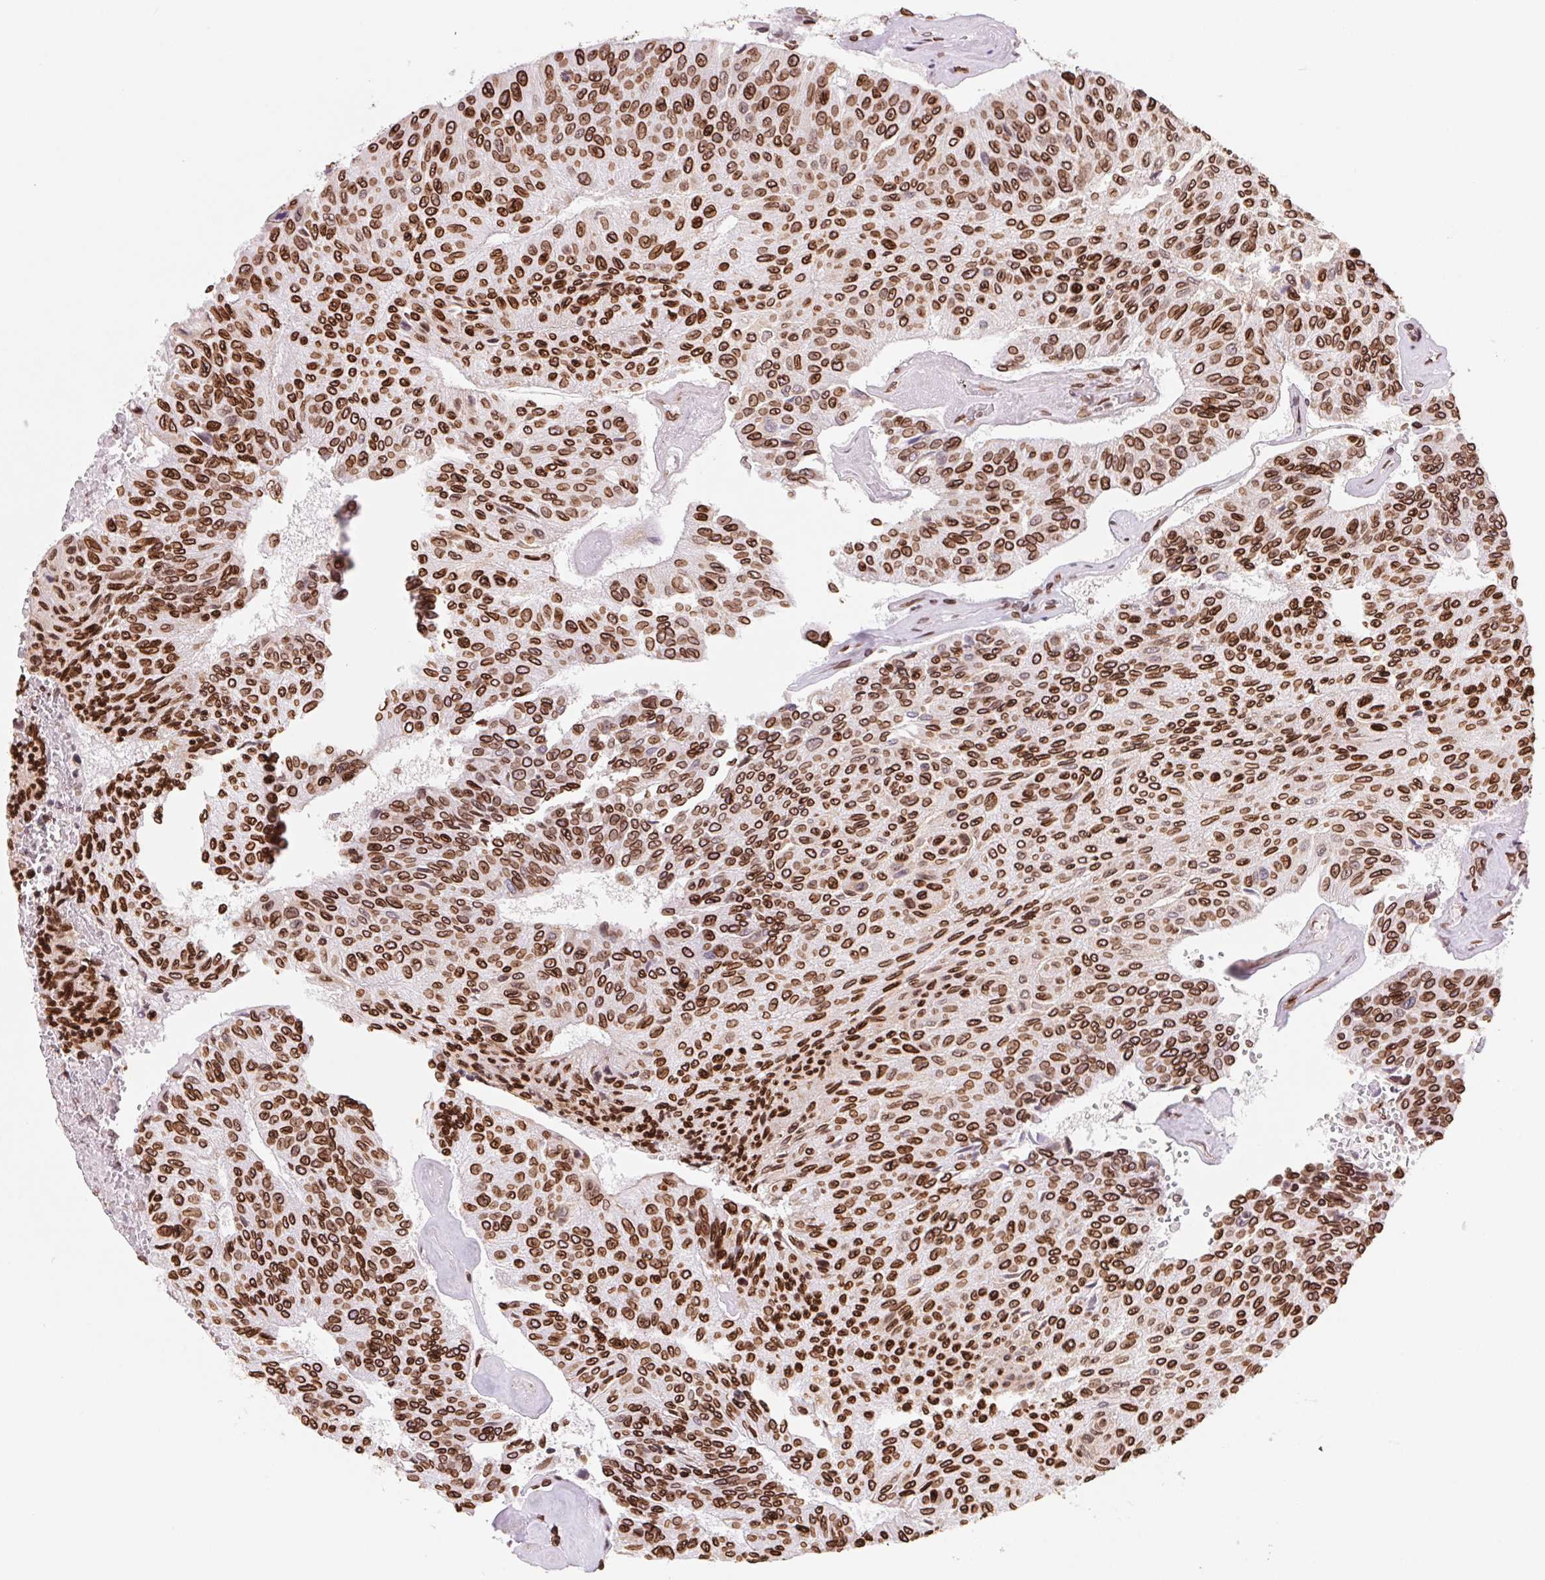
{"staining": {"intensity": "strong", "quantity": ">75%", "location": "cytoplasmic/membranous,nuclear"}, "tissue": "urothelial cancer", "cell_type": "Tumor cells", "image_type": "cancer", "snomed": [{"axis": "morphology", "description": "Urothelial carcinoma, High grade"}, {"axis": "topography", "description": "Urinary bladder"}], "caption": "A photomicrograph showing strong cytoplasmic/membranous and nuclear positivity in about >75% of tumor cells in urothelial cancer, as visualized by brown immunohistochemical staining.", "gene": "LMNB2", "patient": {"sex": "male", "age": 66}}